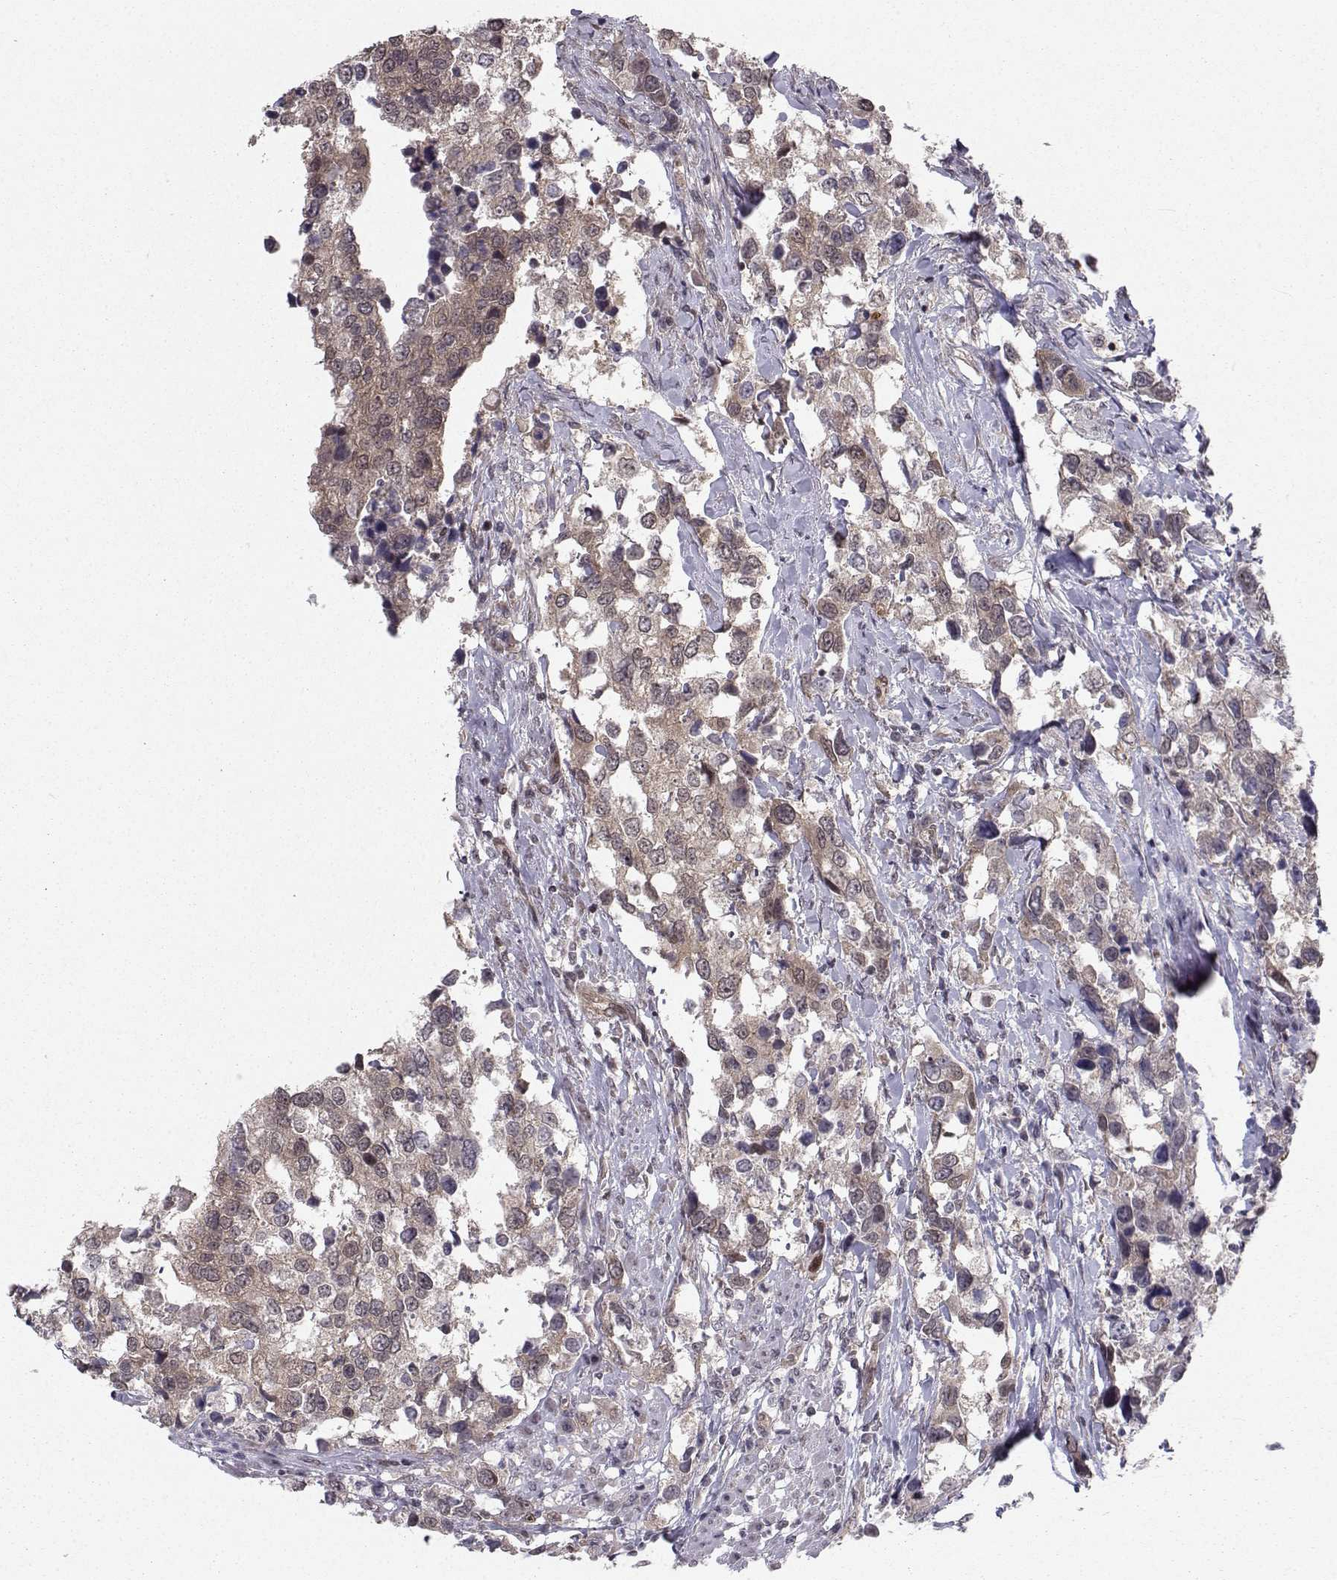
{"staining": {"intensity": "moderate", "quantity": "25%-75%", "location": "cytoplasmic/membranous"}, "tissue": "urothelial cancer", "cell_type": "Tumor cells", "image_type": "cancer", "snomed": [{"axis": "morphology", "description": "Urothelial carcinoma, NOS"}, {"axis": "morphology", "description": "Urothelial carcinoma, High grade"}, {"axis": "topography", "description": "Urinary bladder"}], "caption": "Urothelial carcinoma (high-grade) was stained to show a protein in brown. There is medium levels of moderate cytoplasmic/membranous expression in about 25%-75% of tumor cells.", "gene": "PKN2", "patient": {"sex": "male", "age": 63}}